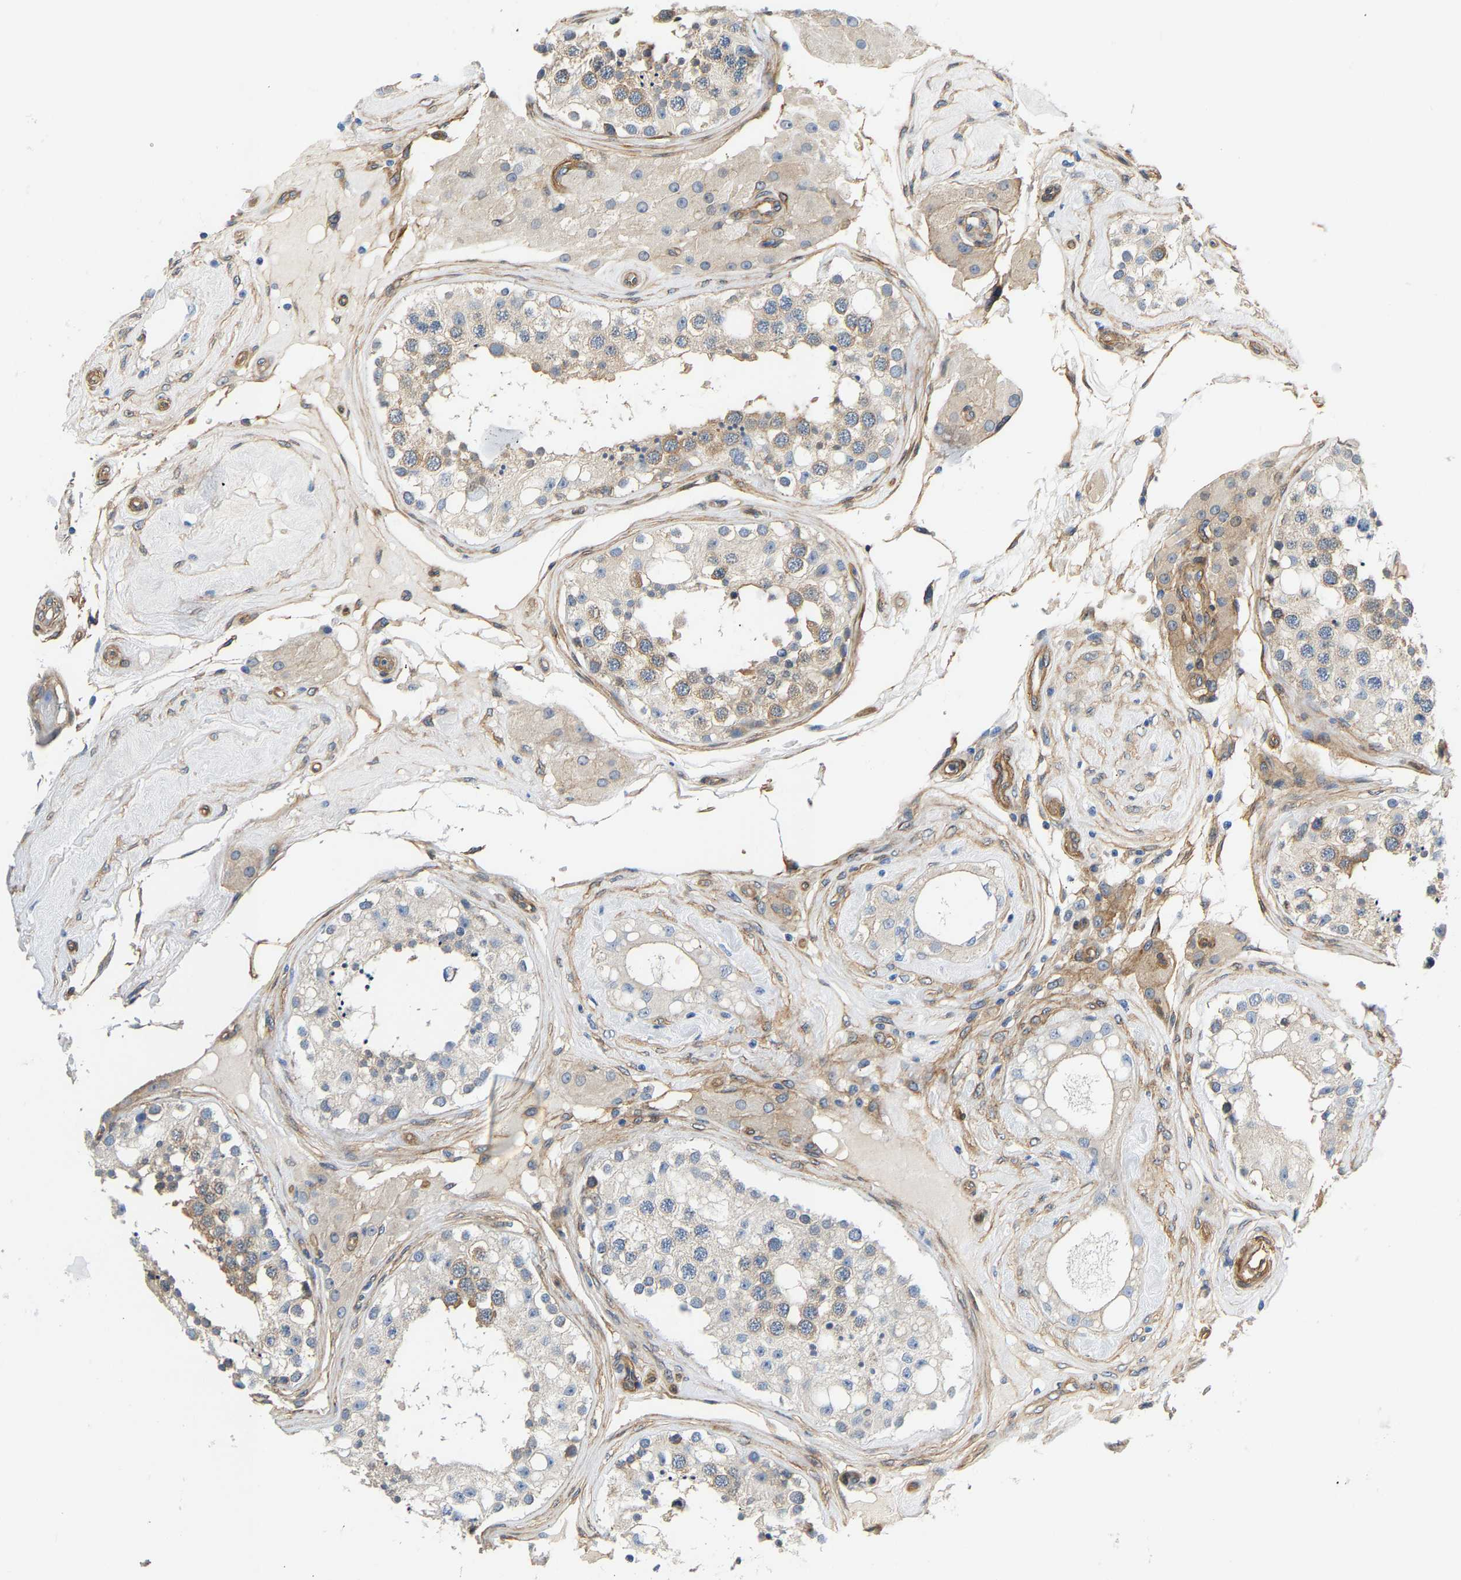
{"staining": {"intensity": "moderate", "quantity": "<25%", "location": "cytoplasmic/membranous"}, "tissue": "testis", "cell_type": "Cells in seminiferous ducts", "image_type": "normal", "snomed": [{"axis": "morphology", "description": "Normal tissue, NOS"}, {"axis": "topography", "description": "Testis"}], "caption": "Normal testis shows moderate cytoplasmic/membranous staining in about <25% of cells in seminiferous ducts, visualized by immunohistochemistry.", "gene": "PAWR", "patient": {"sex": "male", "age": 68}}